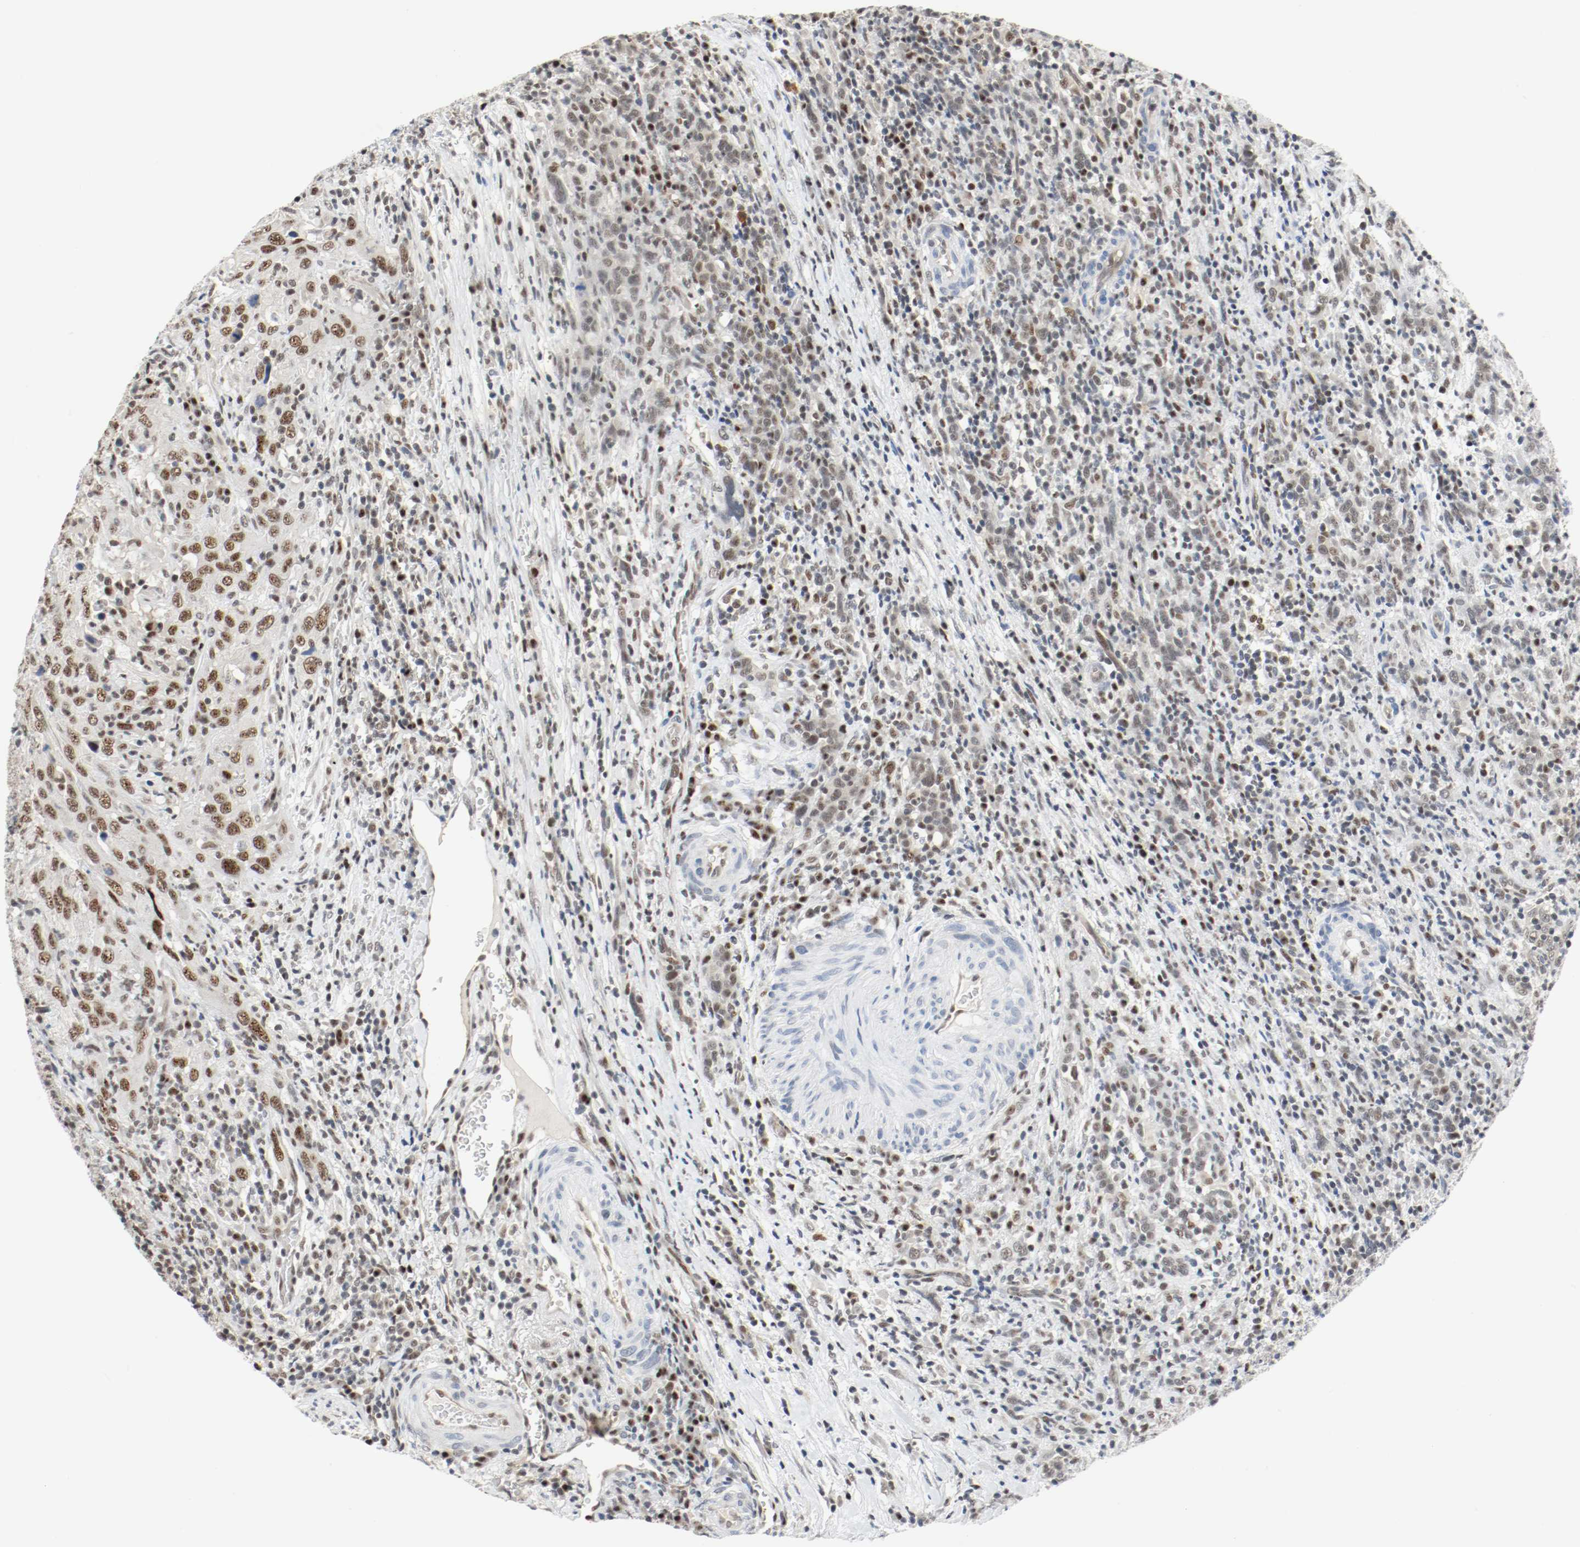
{"staining": {"intensity": "weak", "quantity": "25%-75%", "location": "nuclear"}, "tissue": "urothelial cancer", "cell_type": "Tumor cells", "image_type": "cancer", "snomed": [{"axis": "morphology", "description": "Urothelial carcinoma, High grade"}, {"axis": "topography", "description": "Urinary bladder"}], "caption": "A micrograph showing weak nuclear expression in about 25%-75% of tumor cells in high-grade urothelial carcinoma, as visualized by brown immunohistochemical staining.", "gene": "ASH1L", "patient": {"sex": "male", "age": 61}}